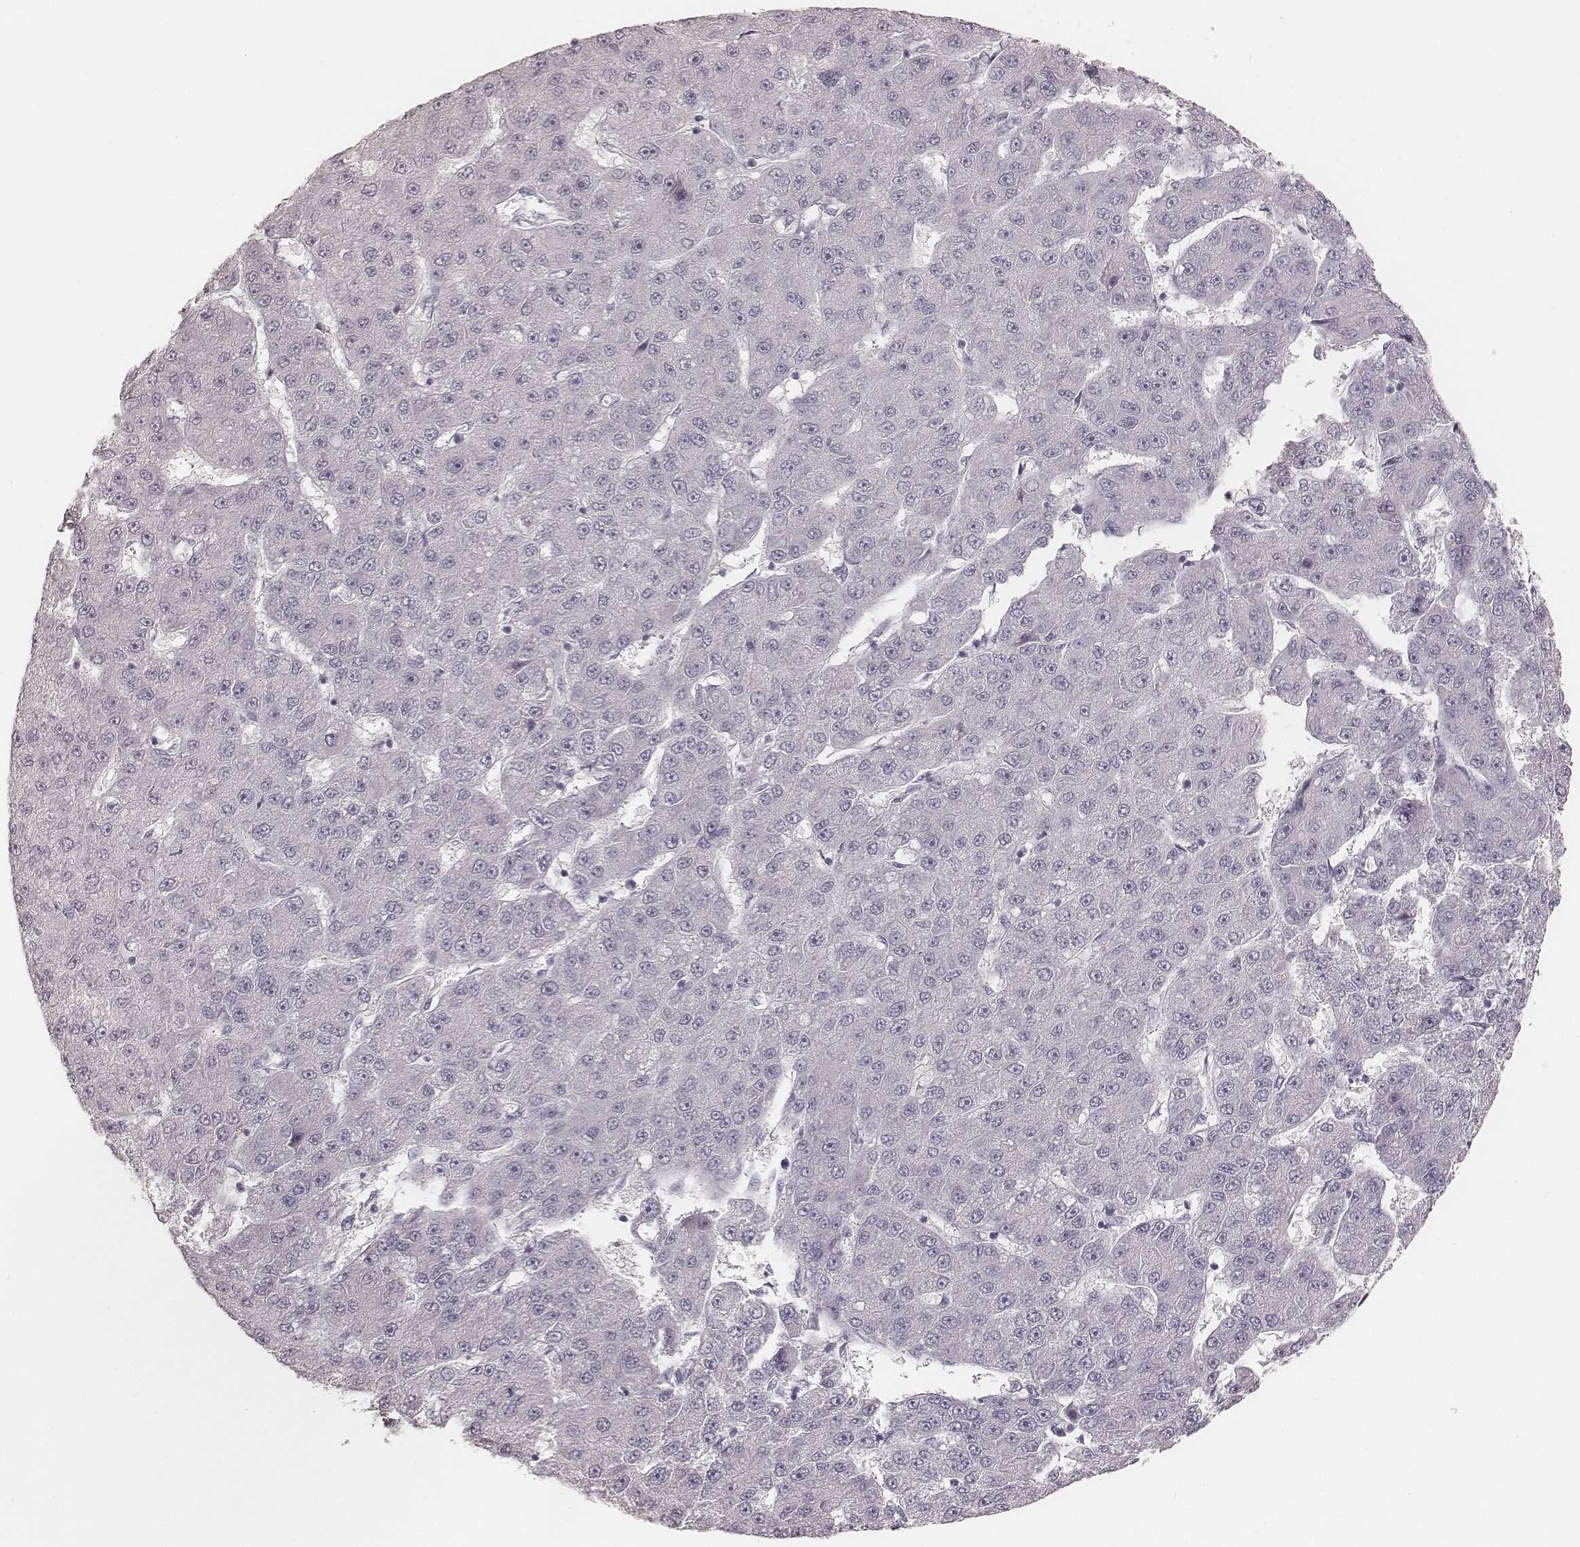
{"staining": {"intensity": "negative", "quantity": "none", "location": "none"}, "tissue": "liver cancer", "cell_type": "Tumor cells", "image_type": "cancer", "snomed": [{"axis": "morphology", "description": "Carcinoma, Hepatocellular, NOS"}, {"axis": "topography", "description": "Liver"}], "caption": "This photomicrograph is of liver cancer (hepatocellular carcinoma) stained with immunohistochemistry to label a protein in brown with the nuclei are counter-stained blue. There is no positivity in tumor cells. (Immunohistochemistry, brightfield microscopy, high magnification).", "gene": "KRT26", "patient": {"sex": "male", "age": 67}}